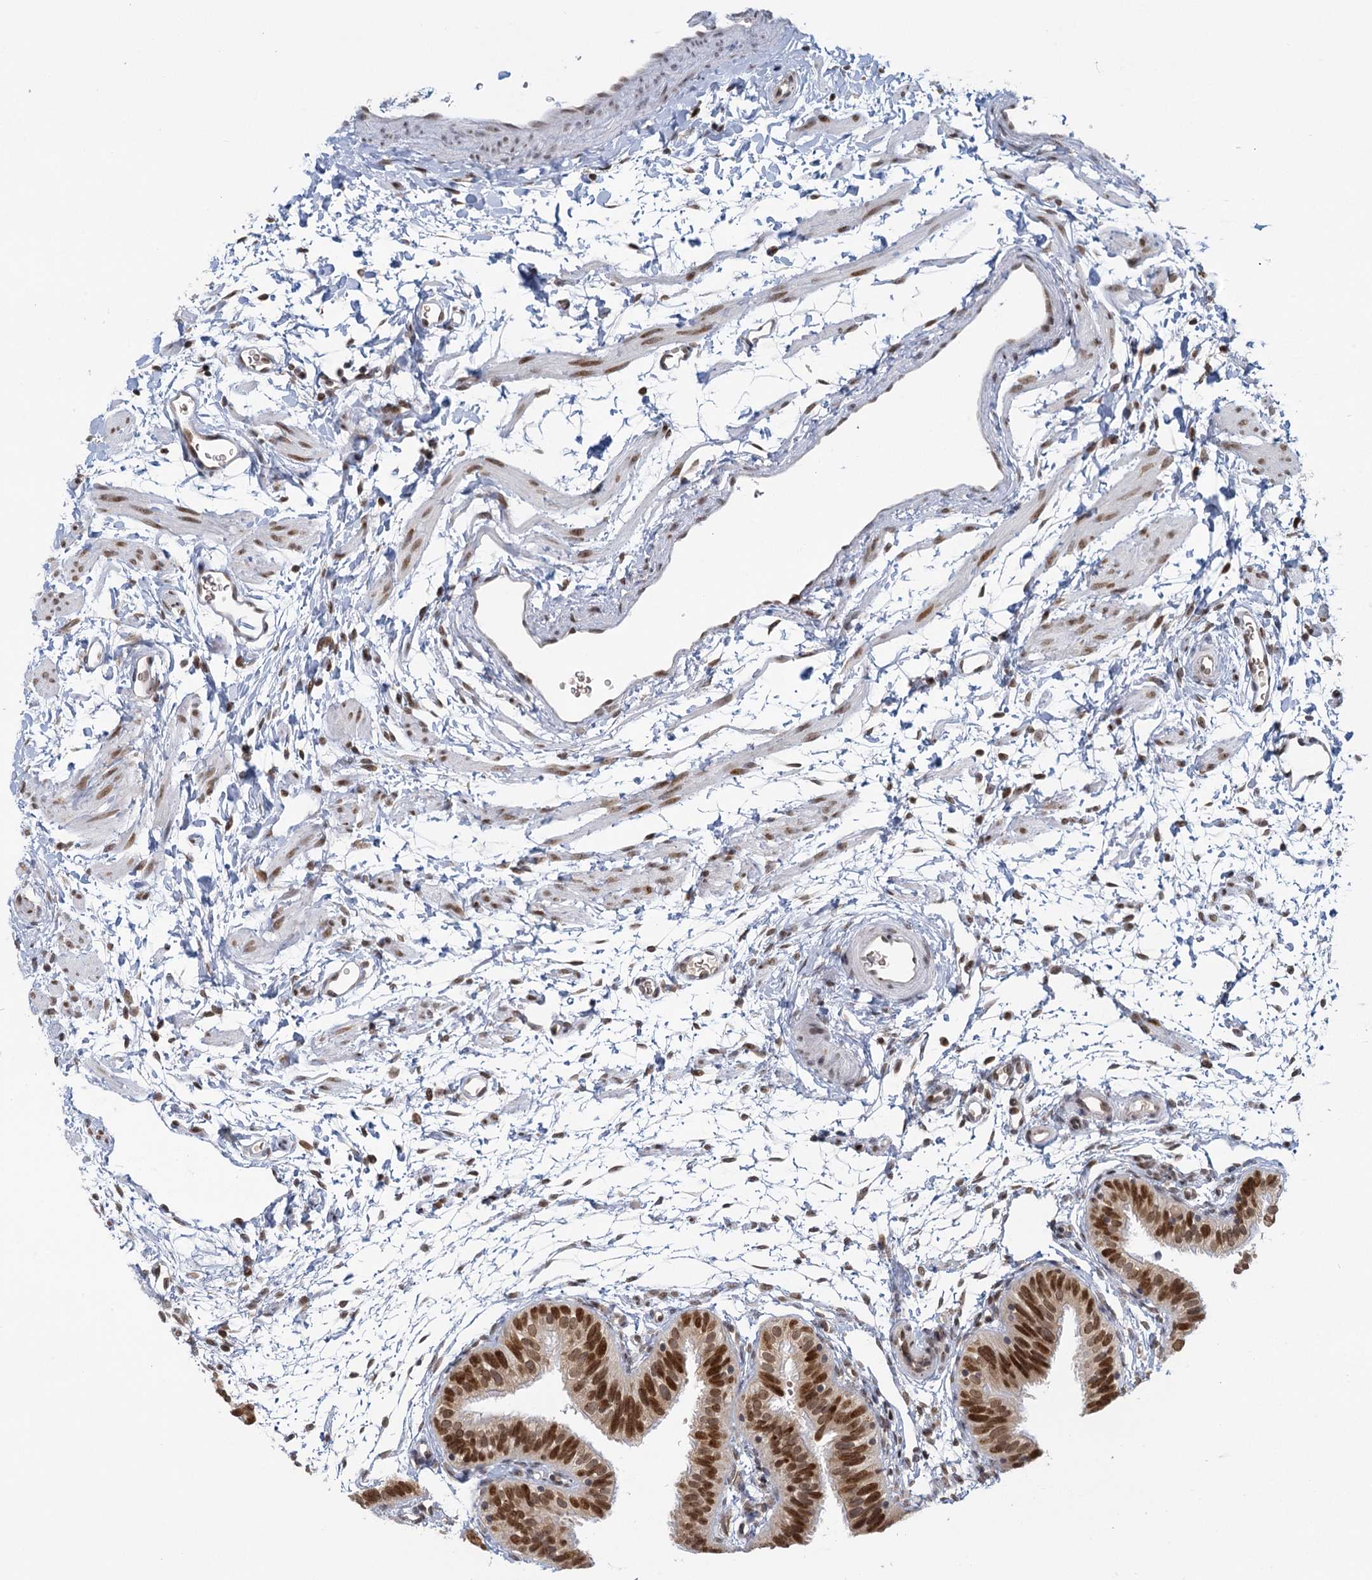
{"staining": {"intensity": "moderate", "quantity": ">75%", "location": "nuclear"}, "tissue": "fallopian tube", "cell_type": "Glandular cells", "image_type": "normal", "snomed": [{"axis": "morphology", "description": "Normal tissue, NOS"}, {"axis": "topography", "description": "Fallopian tube"}], "caption": "A medium amount of moderate nuclear expression is appreciated in approximately >75% of glandular cells in normal fallopian tube.", "gene": "TREX1", "patient": {"sex": "female", "age": 35}}